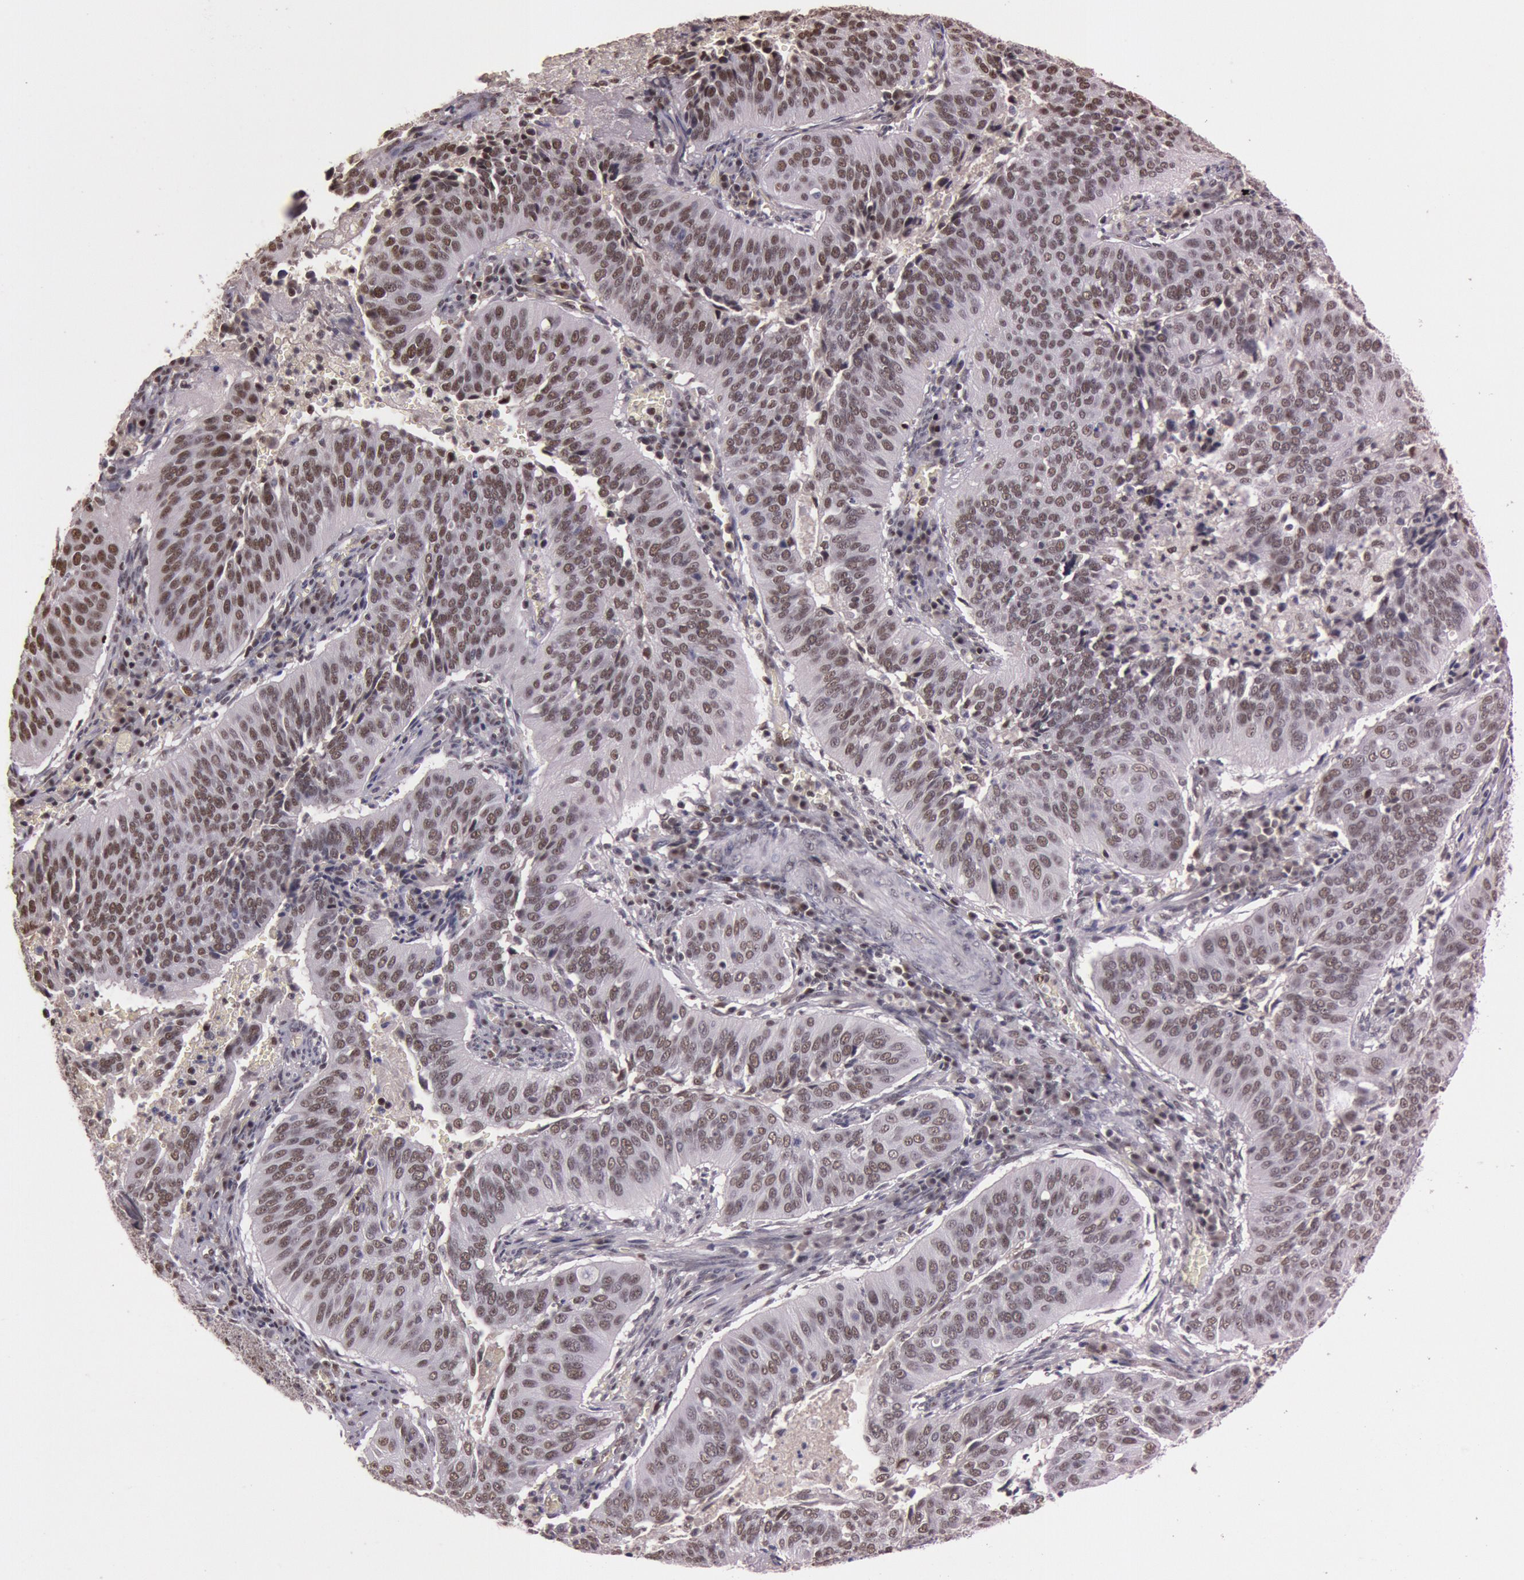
{"staining": {"intensity": "moderate", "quantity": "25%-75%", "location": "nuclear"}, "tissue": "cervical cancer", "cell_type": "Tumor cells", "image_type": "cancer", "snomed": [{"axis": "morphology", "description": "Squamous cell carcinoma, NOS"}, {"axis": "topography", "description": "Cervix"}], "caption": "Immunohistochemical staining of human cervical squamous cell carcinoma reveals medium levels of moderate nuclear protein expression in approximately 25%-75% of tumor cells.", "gene": "TASL", "patient": {"sex": "female", "age": 39}}